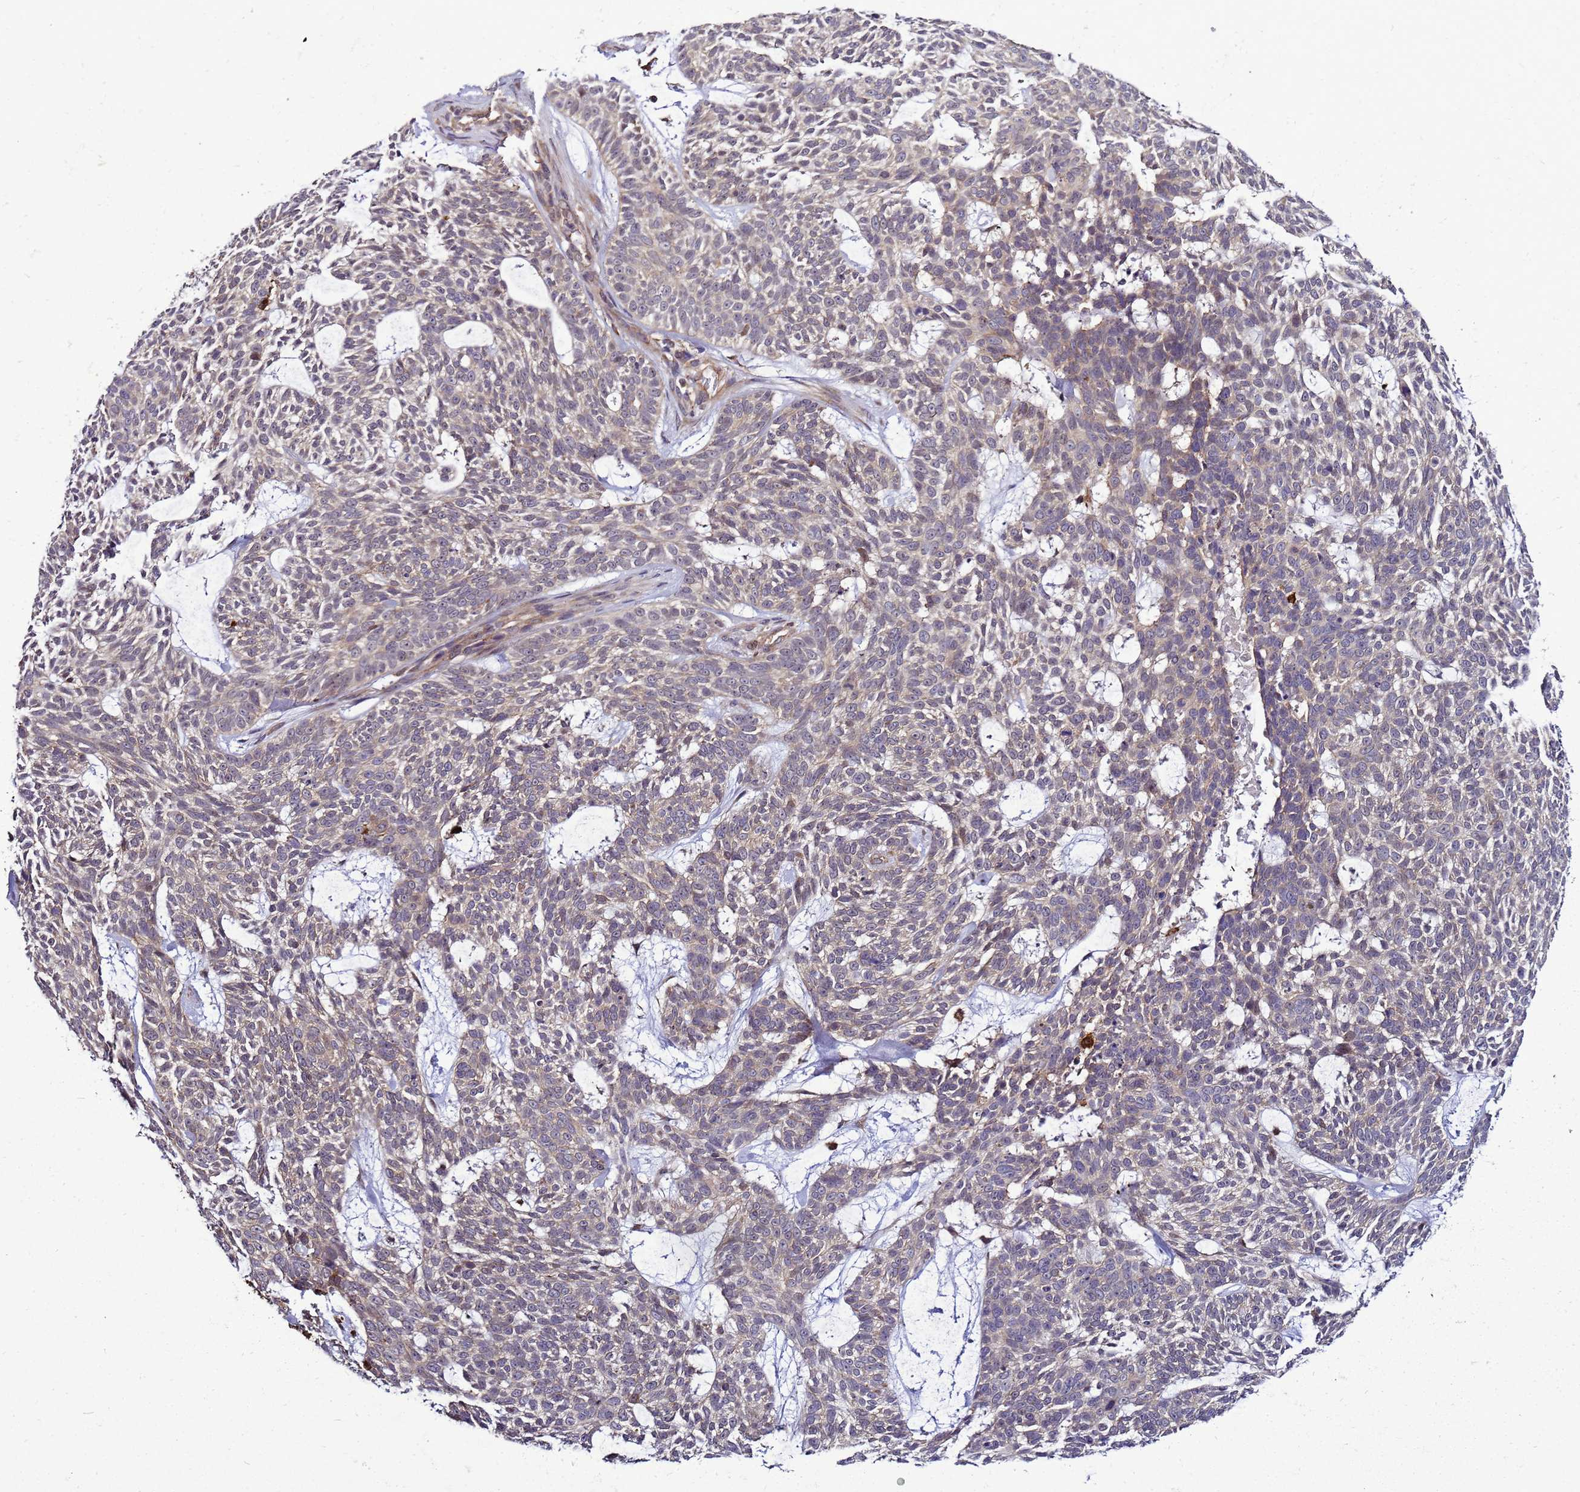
{"staining": {"intensity": "weak", "quantity": "<25%", "location": "cytoplasmic/membranous"}, "tissue": "skin cancer", "cell_type": "Tumor cells", "image_type": "cancer", "snomed": [{"axis": "morphology", "description": "Basal cell carcinoma"}, {"axis": "topography", "description": "Skin"}], "caption": "Protein analysis of skin cancer (basal cell carcinoma) demonstrates no significant staining in tumor cells.", "gene": "TRABD", "patient": {"sex": "male", "age": 75}}